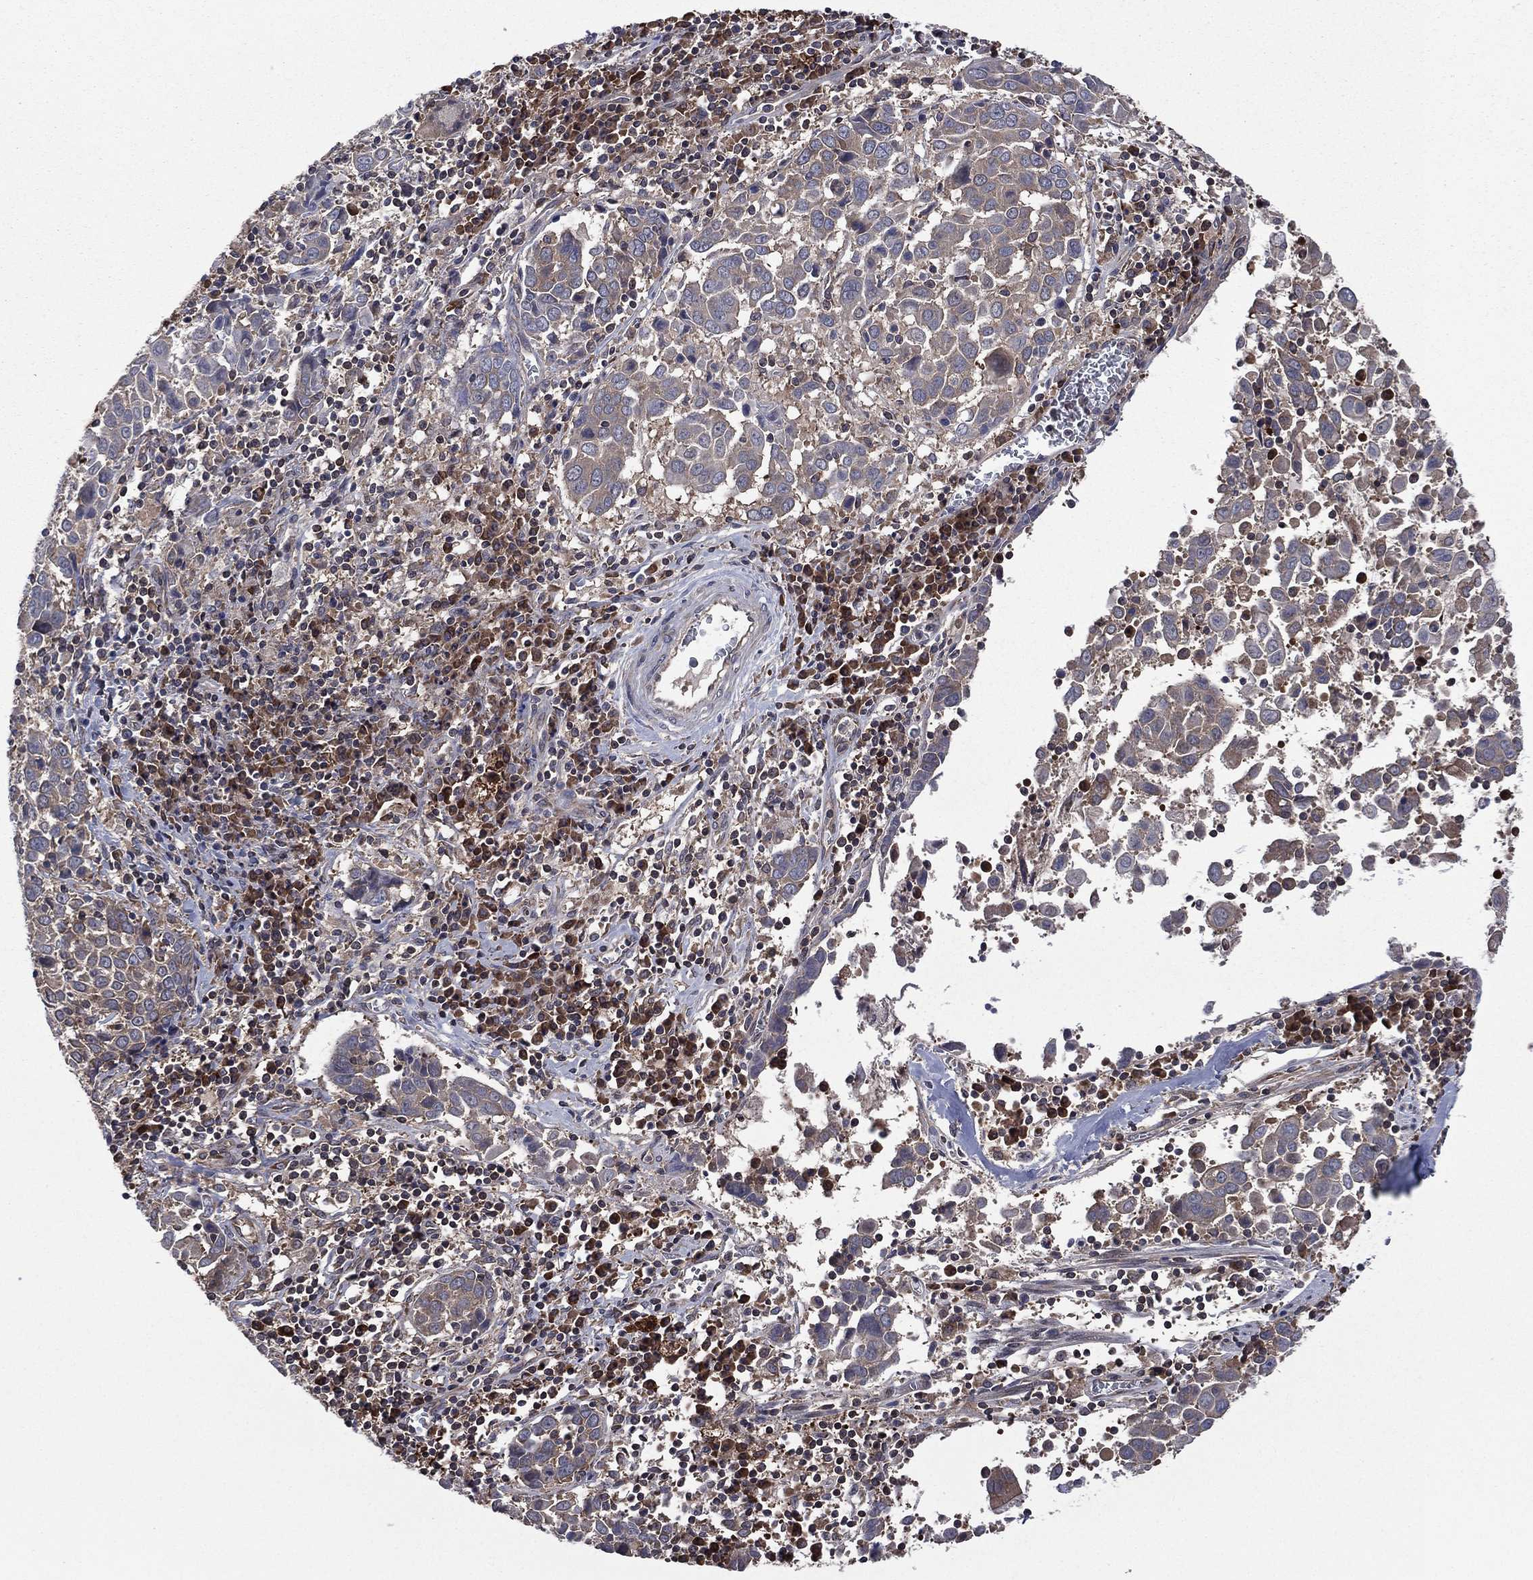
{"staining": {"intensity": "negative", "quantity": "none", "location": "none"}, "tissue": "lung cancer", "cell_type": "Tumor cells", "image_type": "cancer", "snomed": [{"axis": "morphology", "description": "Squamous cell carcinoma, NOS"}, {"axis": "topography", "description": "Lung"}], "caption": "Immunohistochemistry (IHC) histopathology image of human lung cancer (squamous cell carcinoma) stained for a protein (brown), which displays no staining in tumor cells.", "gene": "C2orf76", "patient": {"sex": "male", "age": 57}}